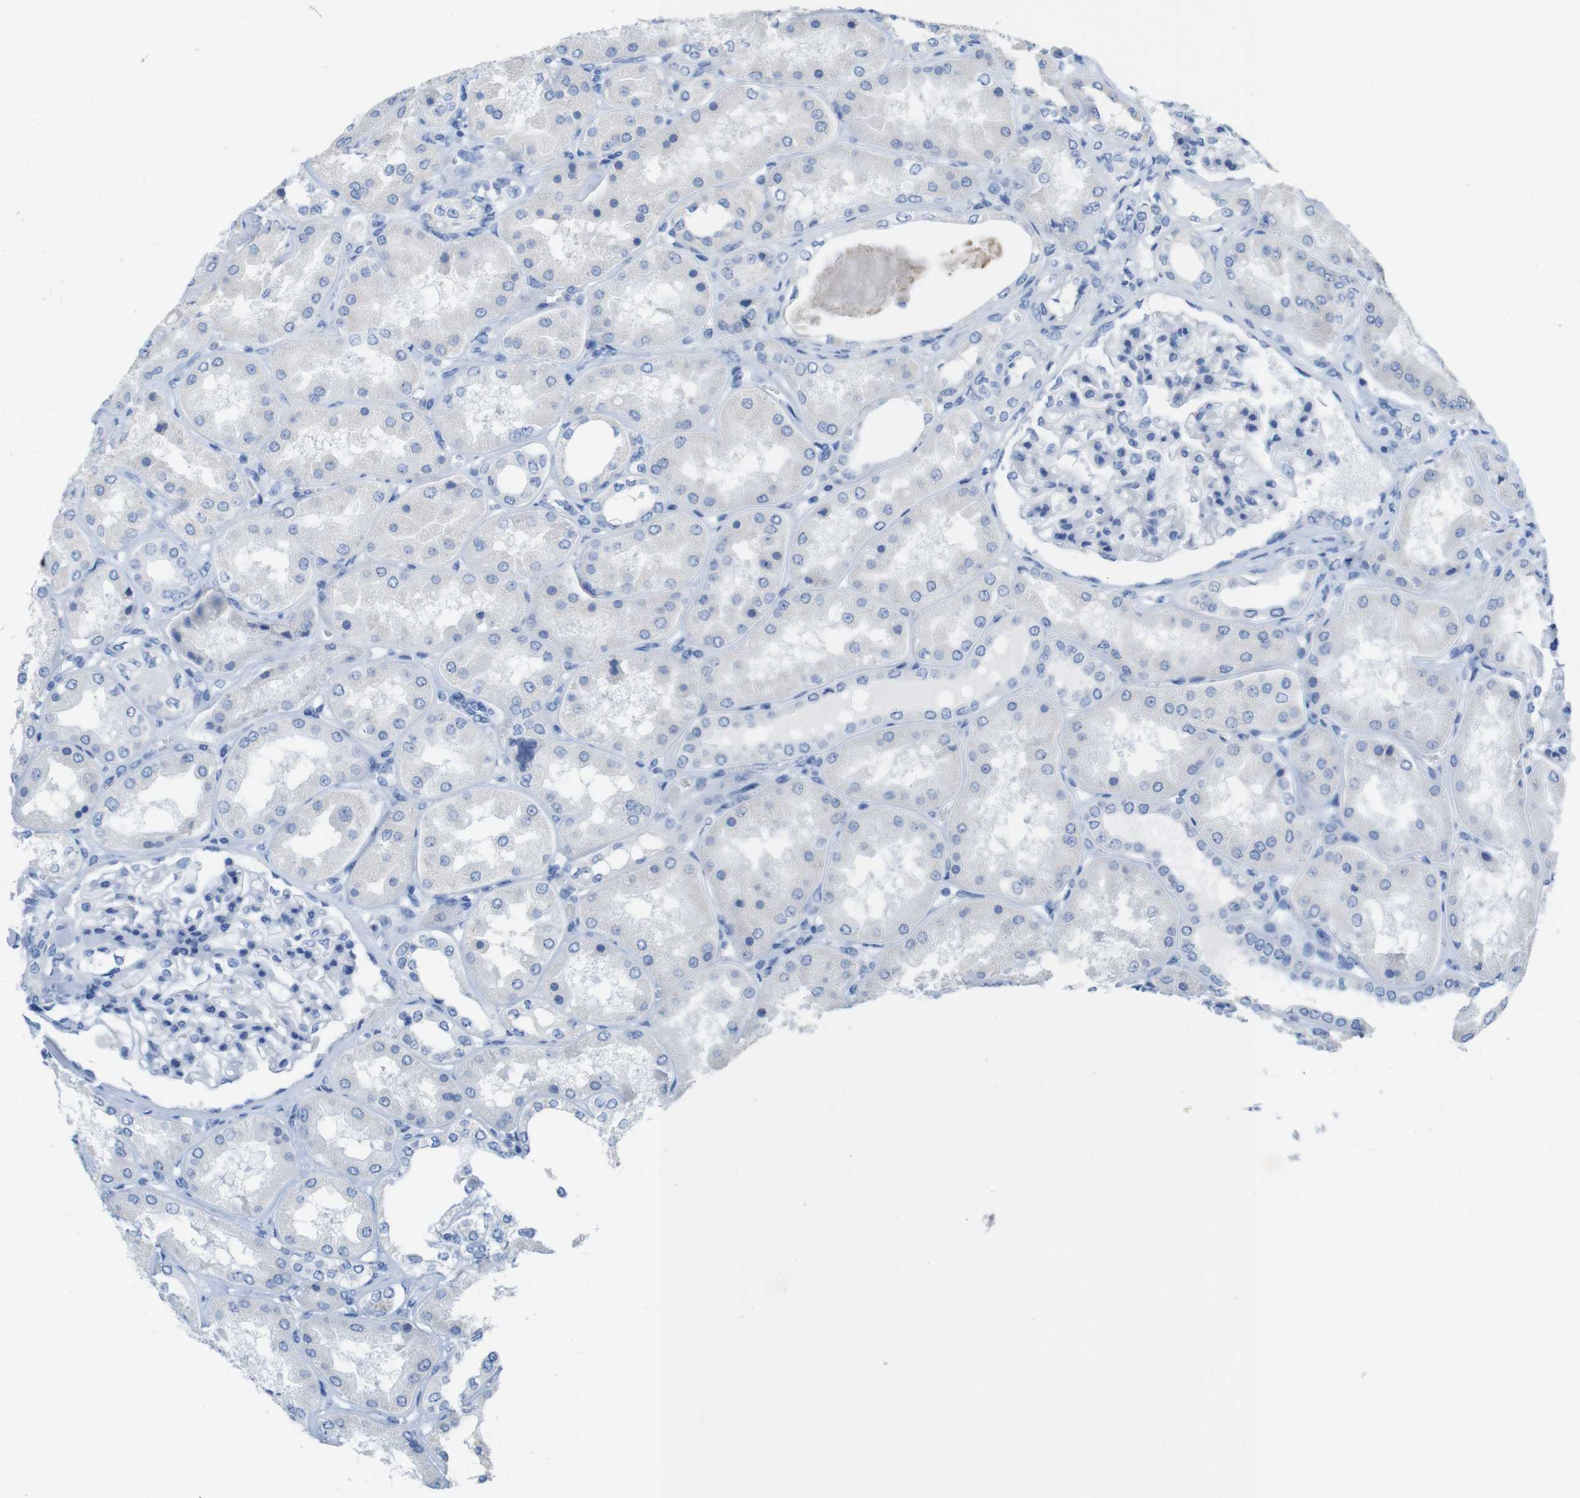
{"staining": {"intensity": "negative", "quantity": "none", "location": "none"}, "tissue": "kidney", "cell_type": "Cells in glomeruli", "image_type": "normal", "snomed": [{"axis": "morphology", "description": "Normal tissue, NOS"}, {"axis": "topography", "description": "Kidney"}], "caption": "Immunohistochemical staining of normal human kidney exhibits no significant staining in cells in glomeruli.", "gene": "LAG3", "patient": {"sex": "female", "age": 56}}